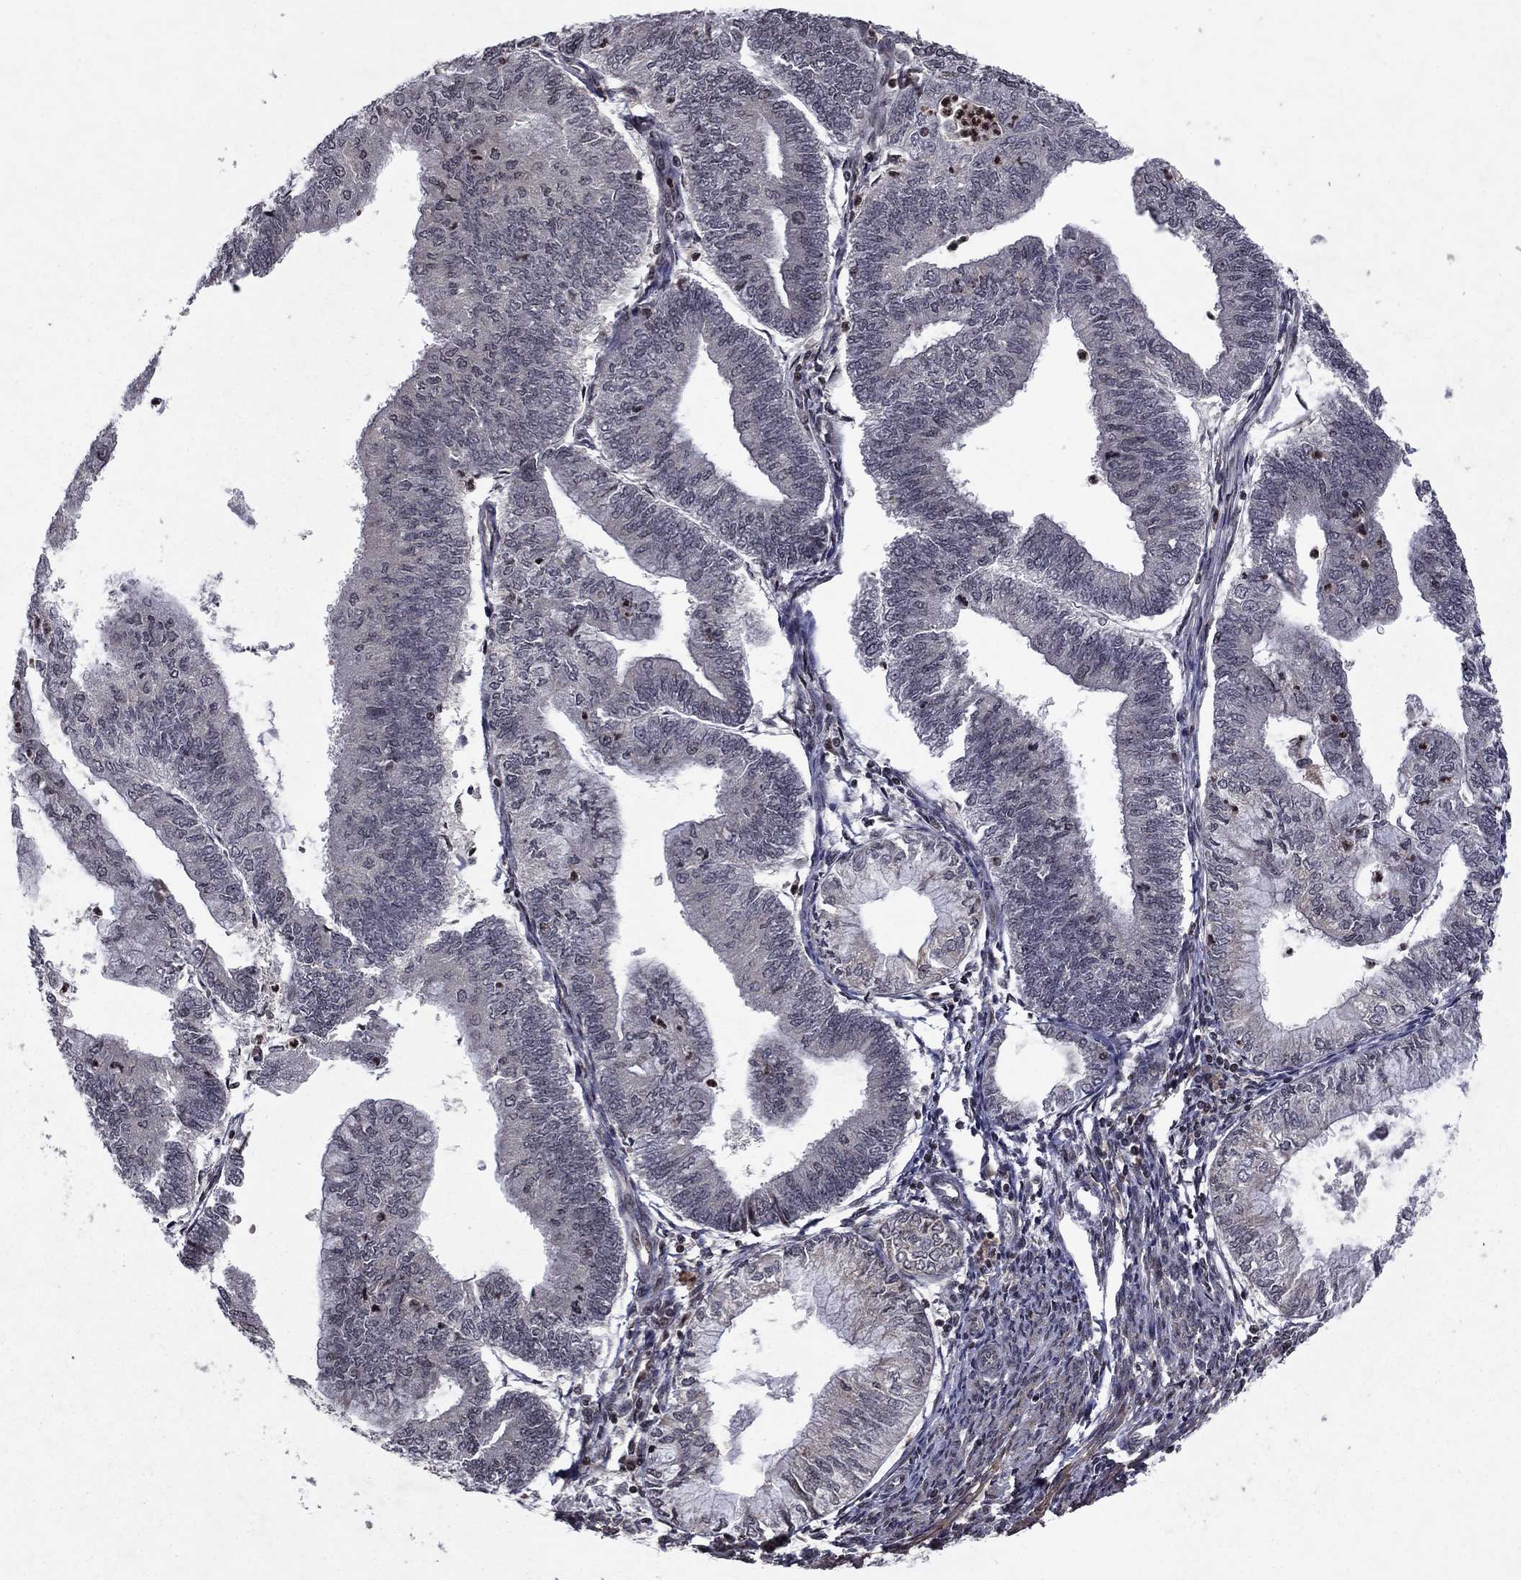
{"staining": {"intensity": "weak", "quantity": "<25%", "location": "cytoplasmic/membranous"}, "tissue": "endometrial cancer", "cell_type": "Tumor cells", "image_type": "cancer", "snomed": [{"axis": "morphology", "description": "Adenocarcinoma, NOS"}, {"axis": "topography", "description": "Endometrium"}], "caption": "IHC histopathology image of neoplastic tissue: human adenocarcinoma (endometrial) stained with DAB (3,3'-diaminobenzidine) displays no significant protein expression in tumor cells.", "gene": "SORBS1", "patient": {"sex": "female", "age": 59}}